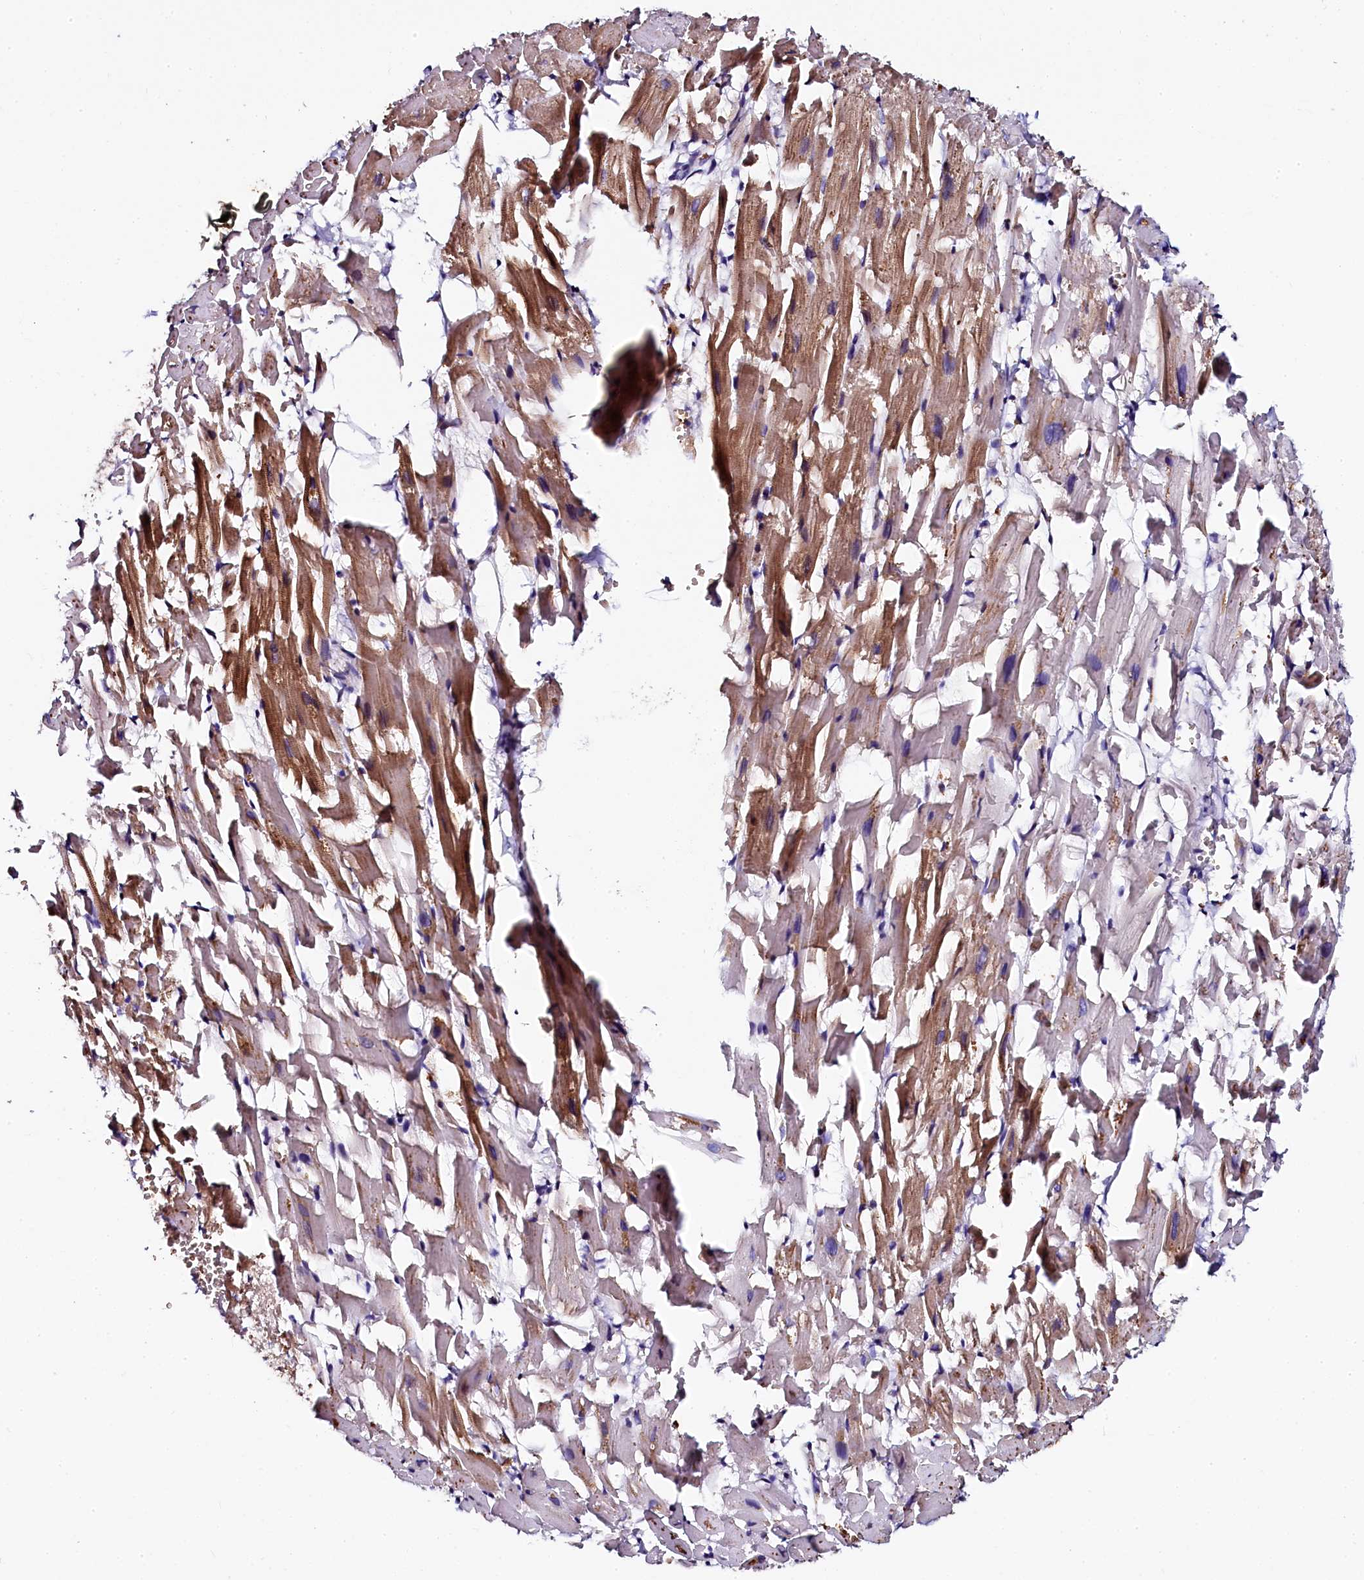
{"staining": {"intensity": "moderate", "quantity": "25%-75%", "location": "cytoplasmic/membranous"}, "tissue": "heart muscle", "cell_type": "Cardiomyocytes", "image_type": "normal", "snomed": [{"axis": "morphology", "description": "Normal tissue, NOS"}, {"axis": "topography", "description": "Heart"}], "caption": "Immunohistochemical staining of unremarkable heart muscle exhibits 25%-75% levels of moderate cytoplasmic/membranous protein staining in approximately 25%-75% of cardiomyocytes. (DAB (3,3'-diaminobenzidine) IHC, brown staining for protein, blue staining for nuclei).", "gene": "CTDSPL2", "patient": {"sex": "female", "age": 64}}